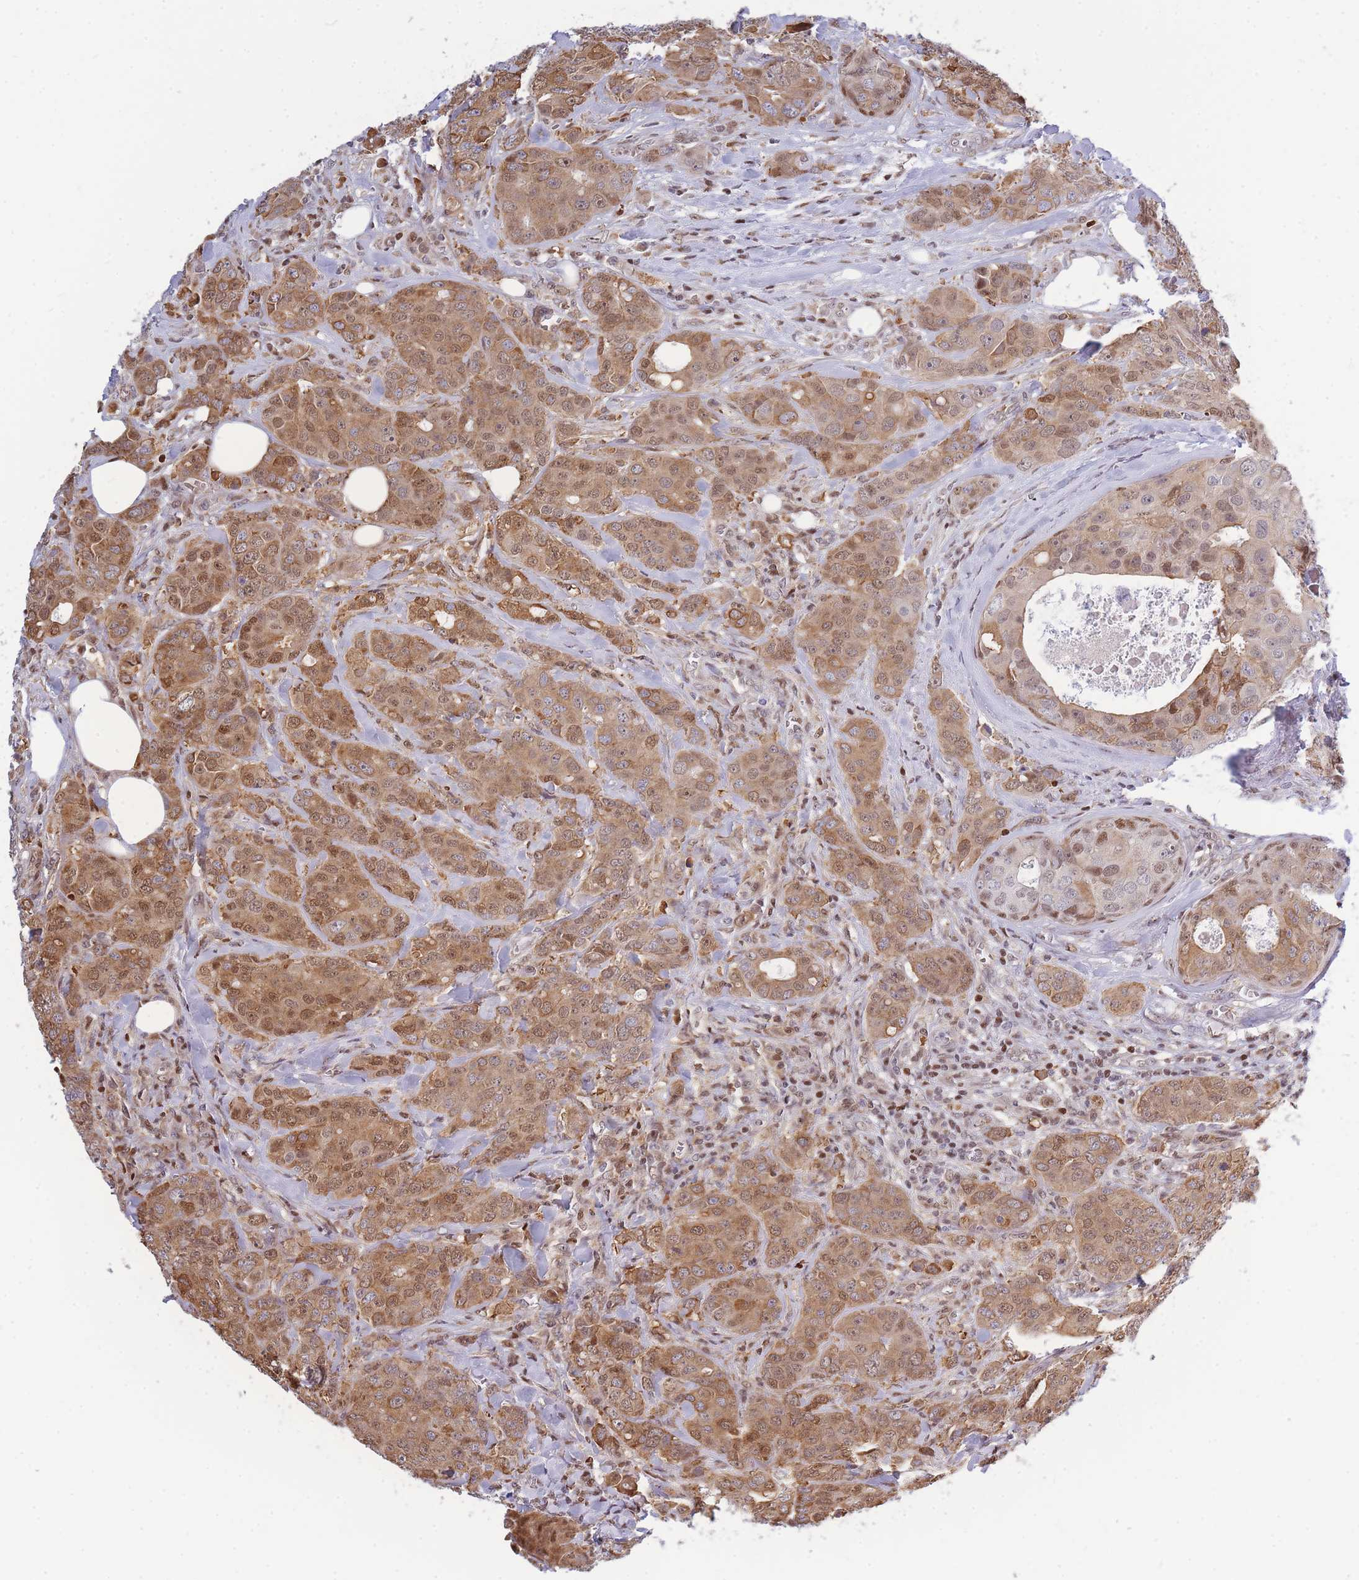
{"staining": {"intensity": "moderate", "quantity": ">75%", "location": "cytoplasmic/membranous,nuclear"}, "tissue": "breast cancer", "cell_type": "Tumor cells", "image_type": "cancer", "snomed": [{"axis": "morphology", "description": "Duct carcinoma"}, {"axis": "topography", "description": "Breast"}], "caption": "A high-resolution histopathology image shows immunohistochemistry staining of breast invasive ductal carcinoma, which shows moderate cytoplasmic/membranous and nuclear expression in about >75% of tumor cells.", "gene": "CRACD", "patient": {"sex": "female", "age": 43}}